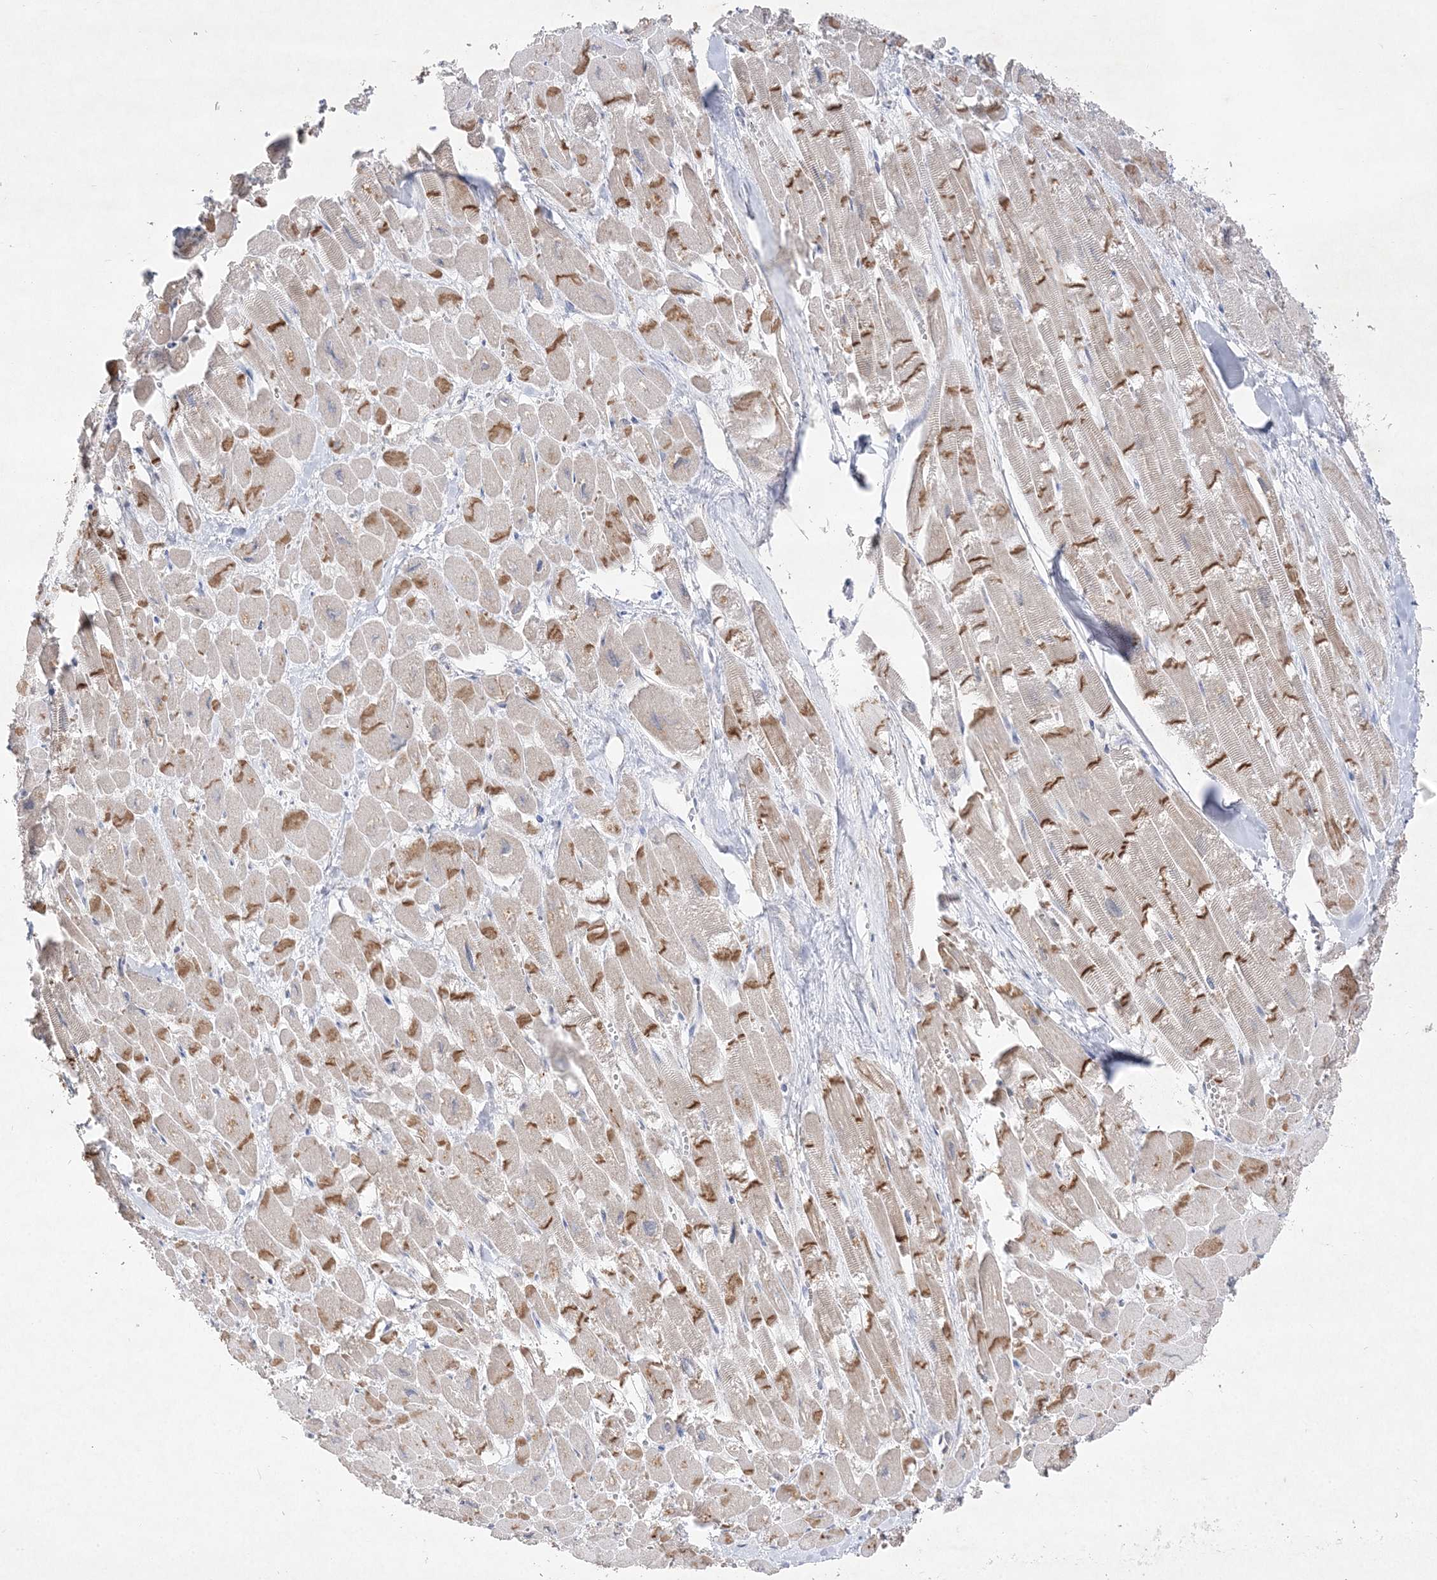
{"staining": {"intensity": "moderate", "quantity": "25%-75%", "location": "cytoplasmic/membranous"}, "tissue": "heart muscle", "cell_type": "Cardiomyocytes", "image_type": "normal", "snomed": [{"axis": "morphology", "description": "Normal tissue, NOS"}, {"axis": "topography", "description": "Heart"}], "caption": "Cardiomyocytes show moderate cytoplasmic/membranous expression in about 25%-75% of cells in benign heart muscle.", "gene": "CLNK", "patient": {"sex": "male", "age": 54}}